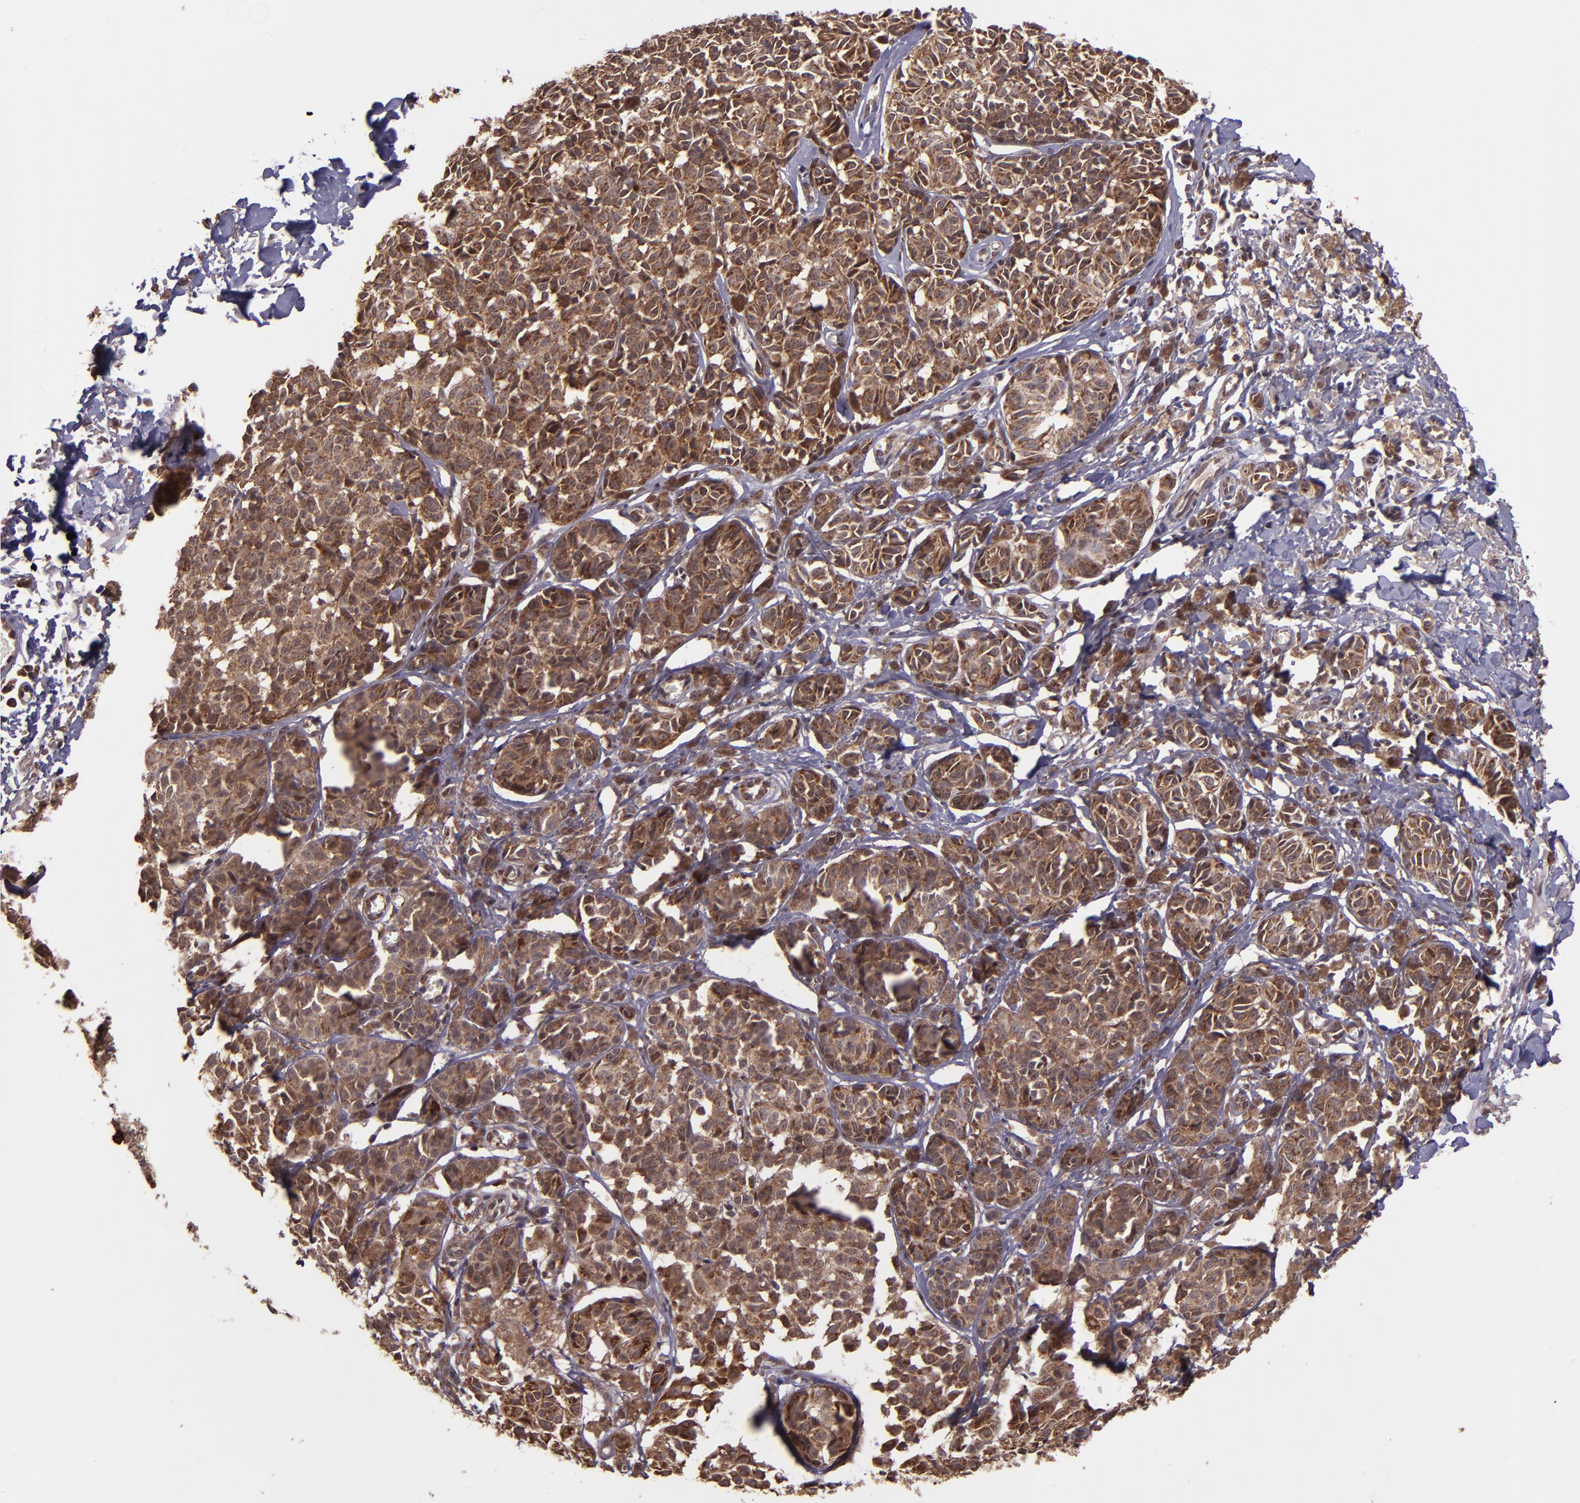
{"staining": {"intensity": "strong", "quantity": ">75%", "location": "cytoplasmic/membranous"}, "tissue": "melanoma", "cell_type": "Tumor cells", "image_type": "cancer", "snomed": [{"axis": "morphology", "description": "Malignant melanoma, NOS"}, {"axis": "topography", "description": "Skin"}], "caption": "Strong cytoplasmic/membranous staining for a protein is appreciated in approximately >75% of tumor cells of malignant melanoma using immunohistochemistry (IHC).", "gene": "USP51", "patient": {"sex": "male", "age": 76}}